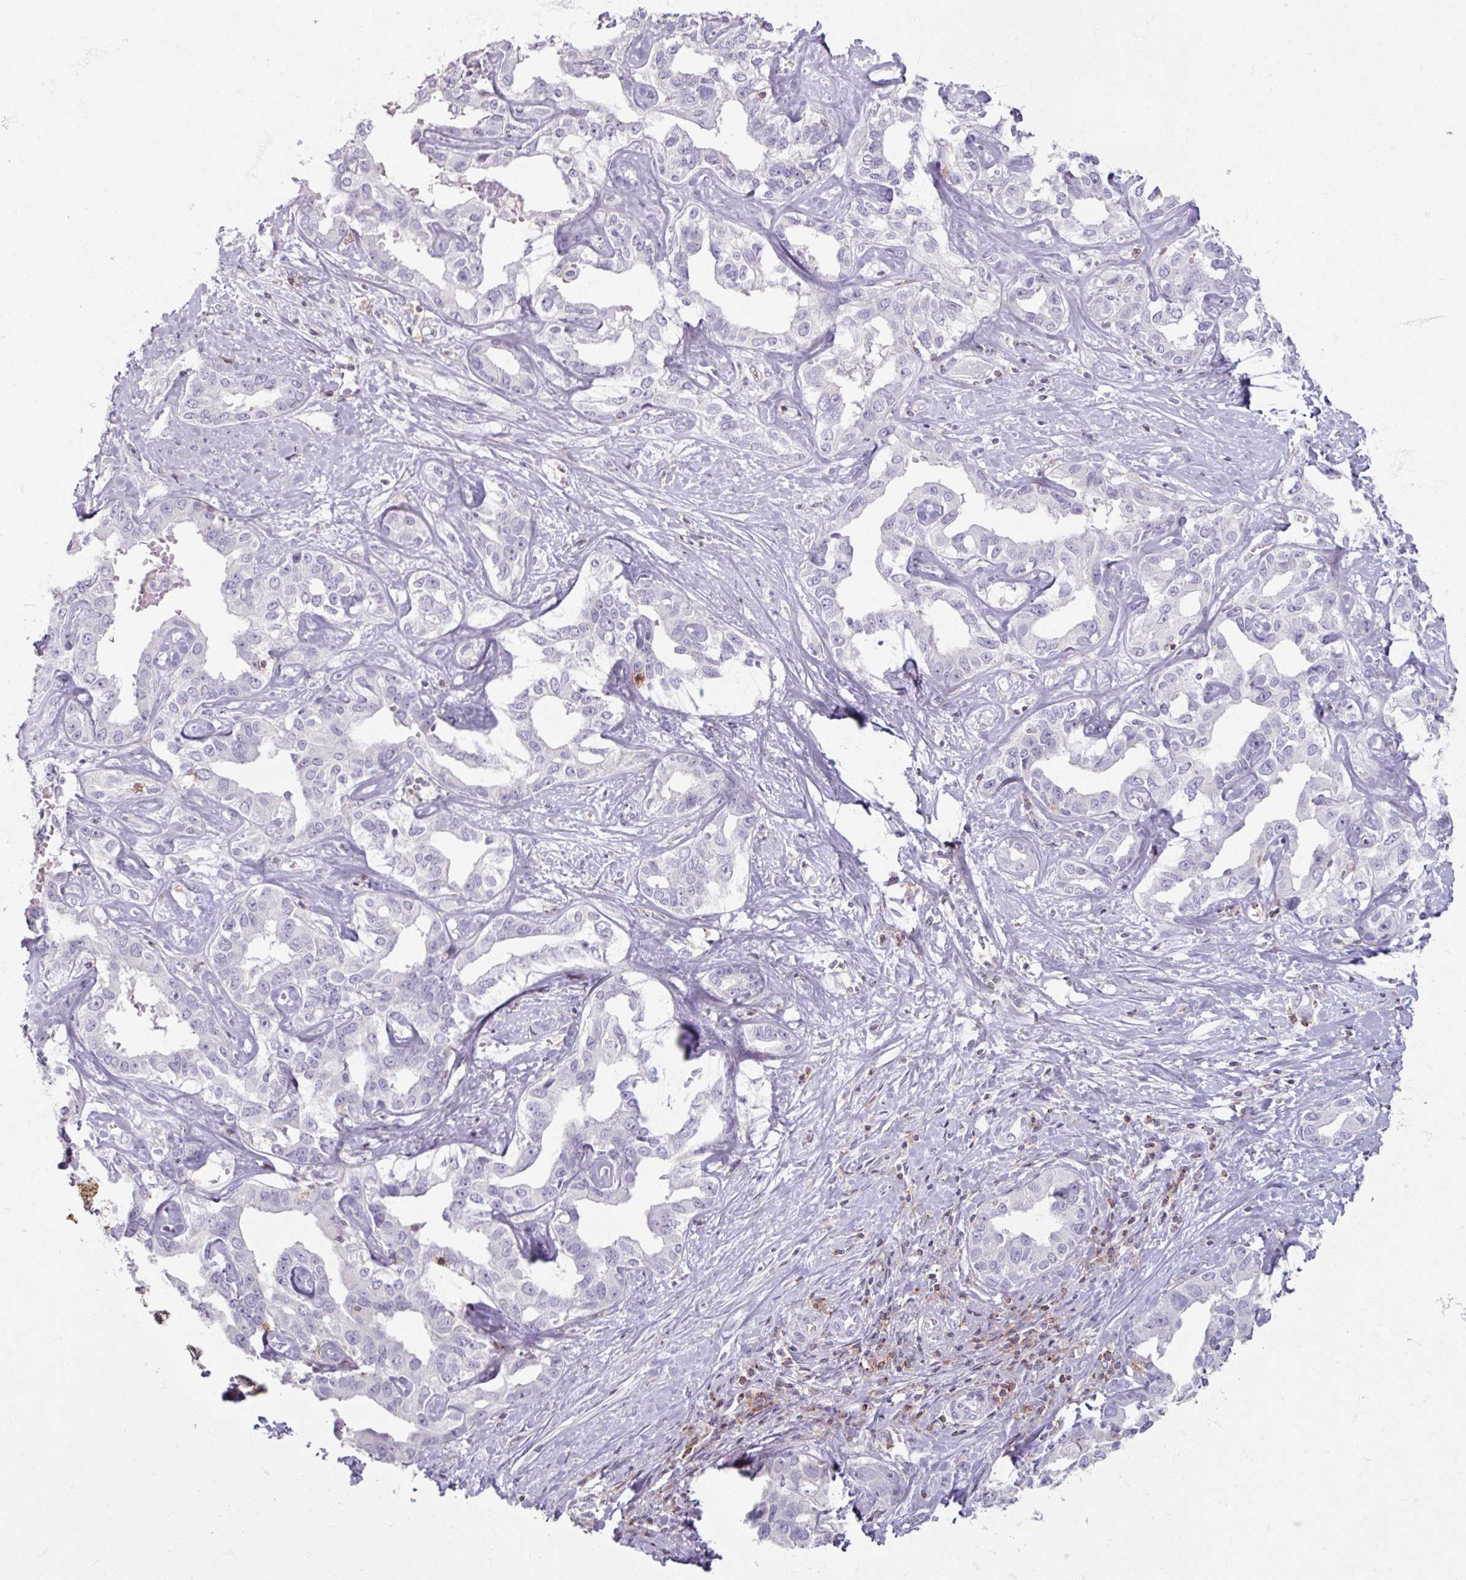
{"staining": {"intensity": "negative", "quantity": "none", "location": "none"}, "tissue": "liver cancer", "cell_type": "Tumor cells", "image_type": "cancer", "snomed": [{"axis": "morphology", "description": "Cholangiocarcinoma"}, {"axis": "topography", "description": "Liver"}], "caption": "Immunohistochemistry image of neoplastic tissue: liver cholangiocarcinoma stained with DAB displays no significant protein positivity in tumor cells.", "gene": "PTPRC", "patient": {"sex": "male", "age": 59}}